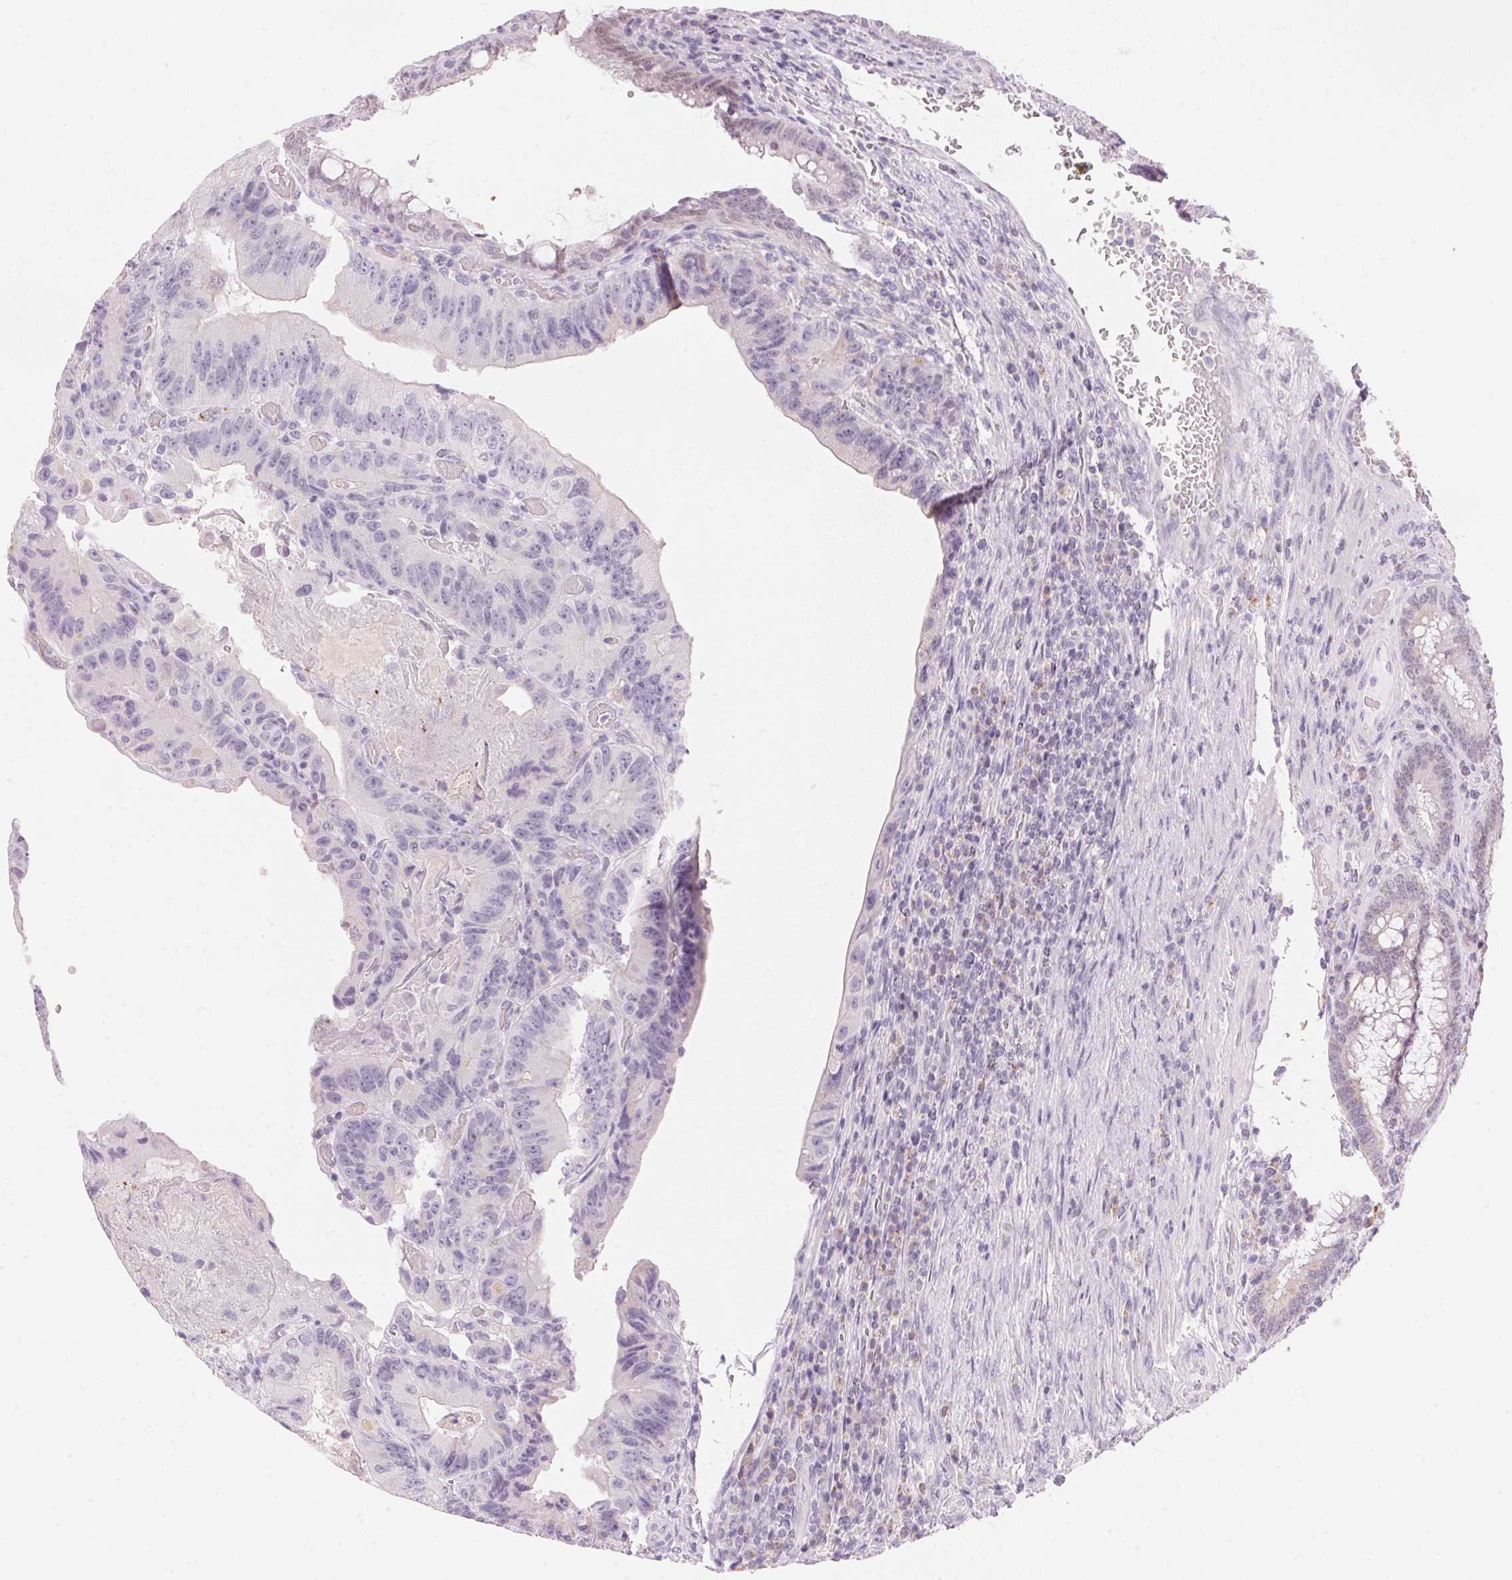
{"staining": {"intensity": "negative", "quantity": "none", "location": "none"}, "tissue": "colorectal cancer", "cell_type": "Tumor cells", "image_type": "cancer", "snomed": [{"axis": "morphology", "description": "Adenocarcinoma, NOS"}, {"axis": "topography", "description": "Colon"}], "caption": "High magnification brightfield microscopy of colorectal cancer (adenocarcinoma) stained with DAB (3,3'-diaminobenzidine) (brown) and counterstained with hematoxylin (blue): tumor cells show no significant expression.", "gene": "HOXB13", "patient": {"sex": "female", "age": 86}}